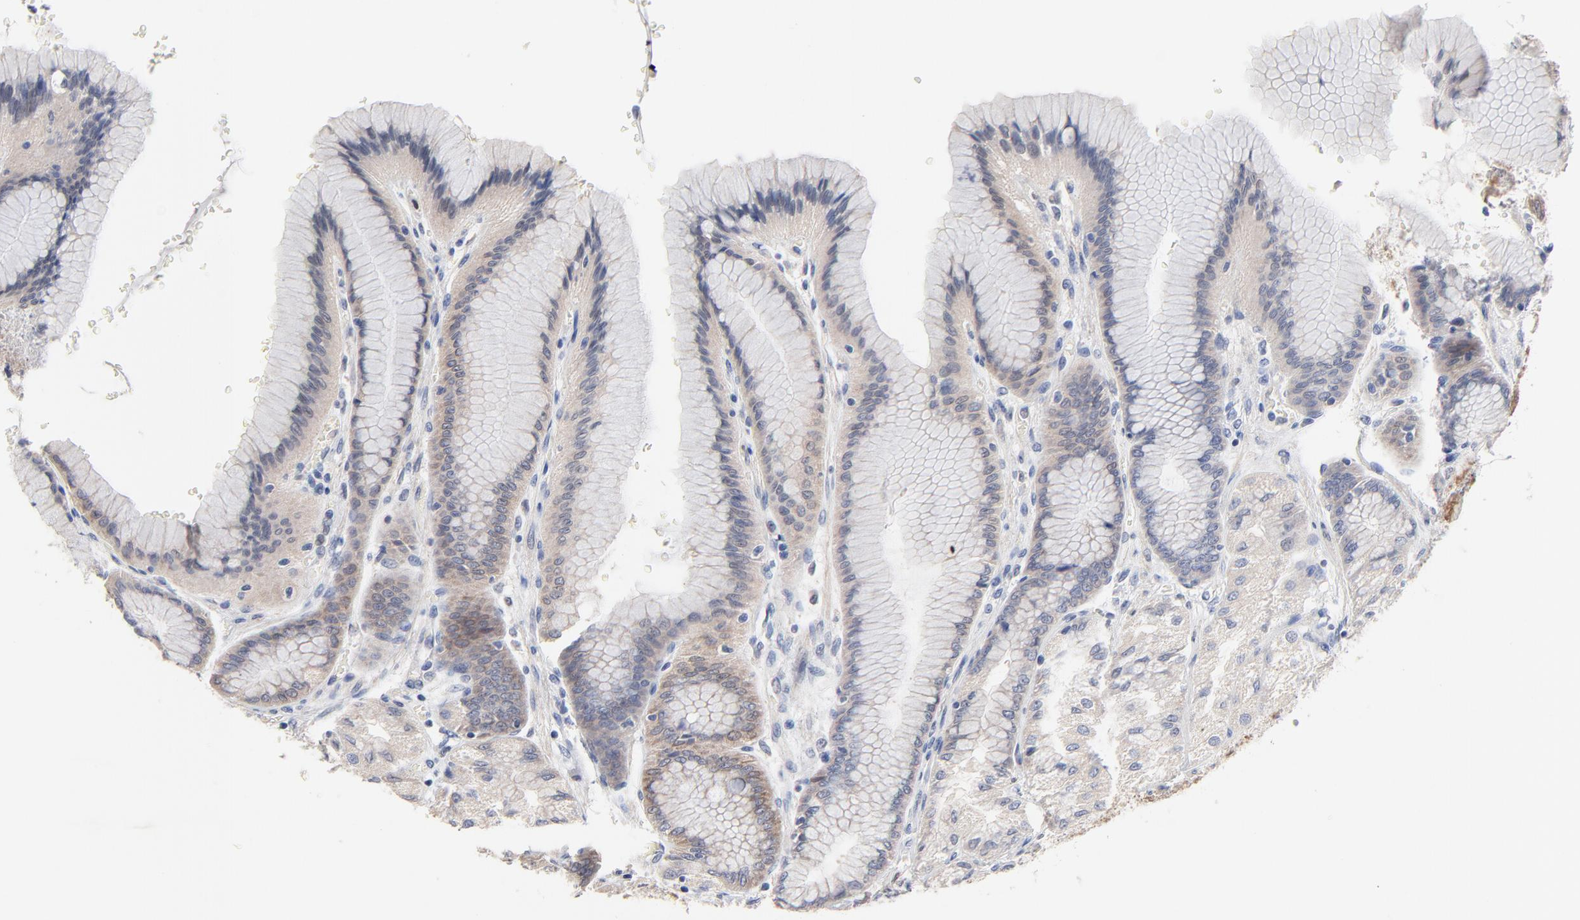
{"staining": {"intensity": "moderate", "quantity": "25%-75%", "location": "cytoplasmic/membranous"}, "tissue": "stomach", "cell_type": "Glandular cells", "image_type": "normal", "snomed": [{"axis": "morphology", "description": "Normal tissue, NOS"}, {"axis": "morphology", "description": "Adenocarcinoma, NOS"}, {"axis": "topography", "description": "Stomach"}, {"axis": "topography", "description": "Stomach, lower"}], "caption": "Approximately 25%-75% of glandular cells in unremarkable stomach show moderate cytoplasmic/membranous protein expression as visualized by brown immunohistochemical staining.", "gene": "AADAC", "patient": {"sex": "female", "age": 65}}